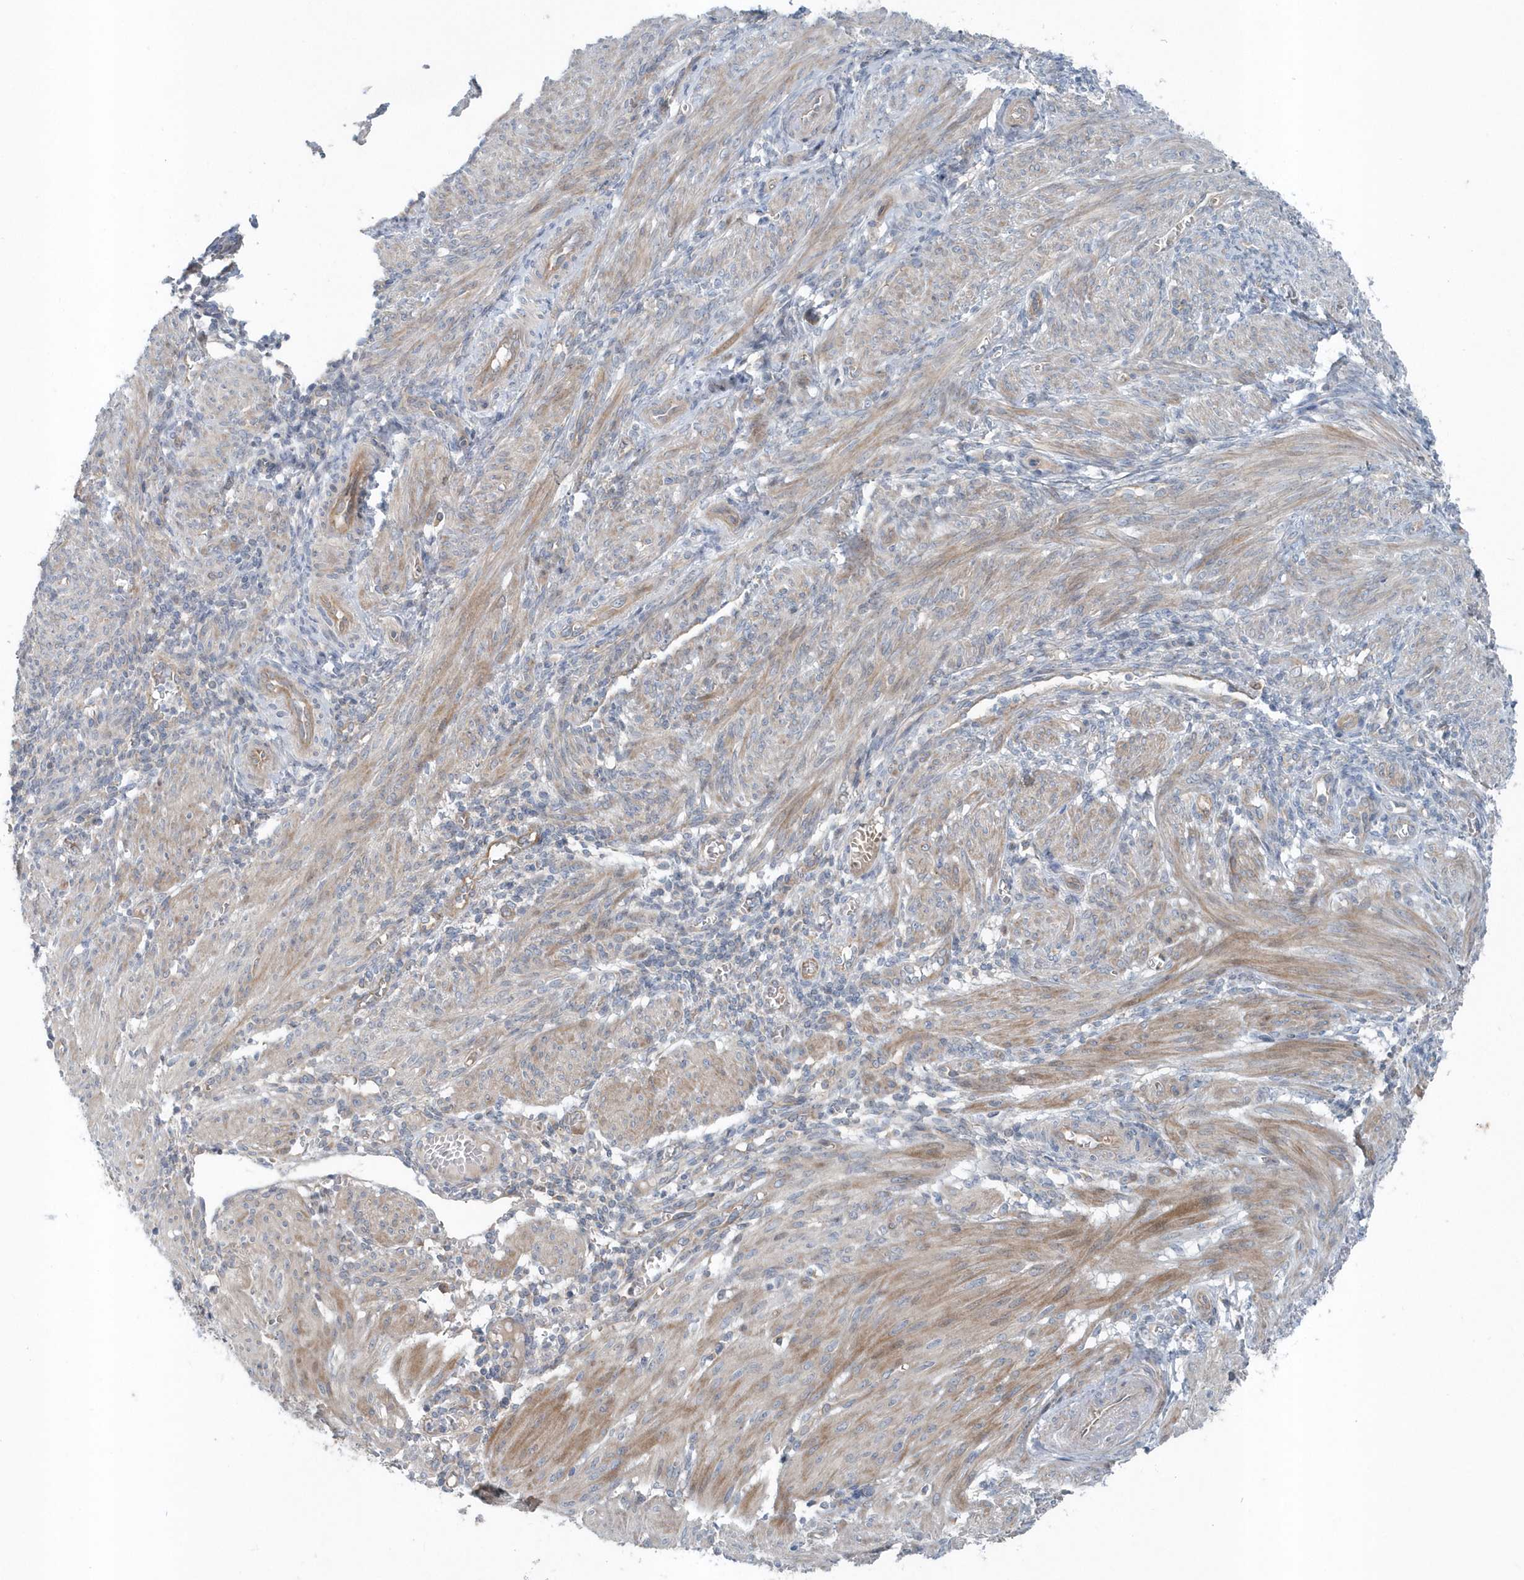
{"staining": {"intensity": "moderate", "quantity": ">75%", "location": "cytoplasmic/membranous"}, "tissue": "smooth muscle", "cell_type": "Smooth muscle cells", "image_type": "normal", "snomed": [{"axis": "morphology", "description": "Normal tissue, NOS"}, {"axis": "topography", "description": "Smooth muscle"}], "caption": "Immunohistochemistry (IHC) (DAB (3,3'-diaminobenzidine)) staining of normal human smooth muscle demonstrates moderate cytoplasmic/membranous protein staining in about >75% of smooth muscle cells. (Stains: DAB in brown, nuclei in blue, Microscopy: brightfield microscopy at high magnification).", "gene": "MCC", "patient": {"sex": "female", "age": 39}}